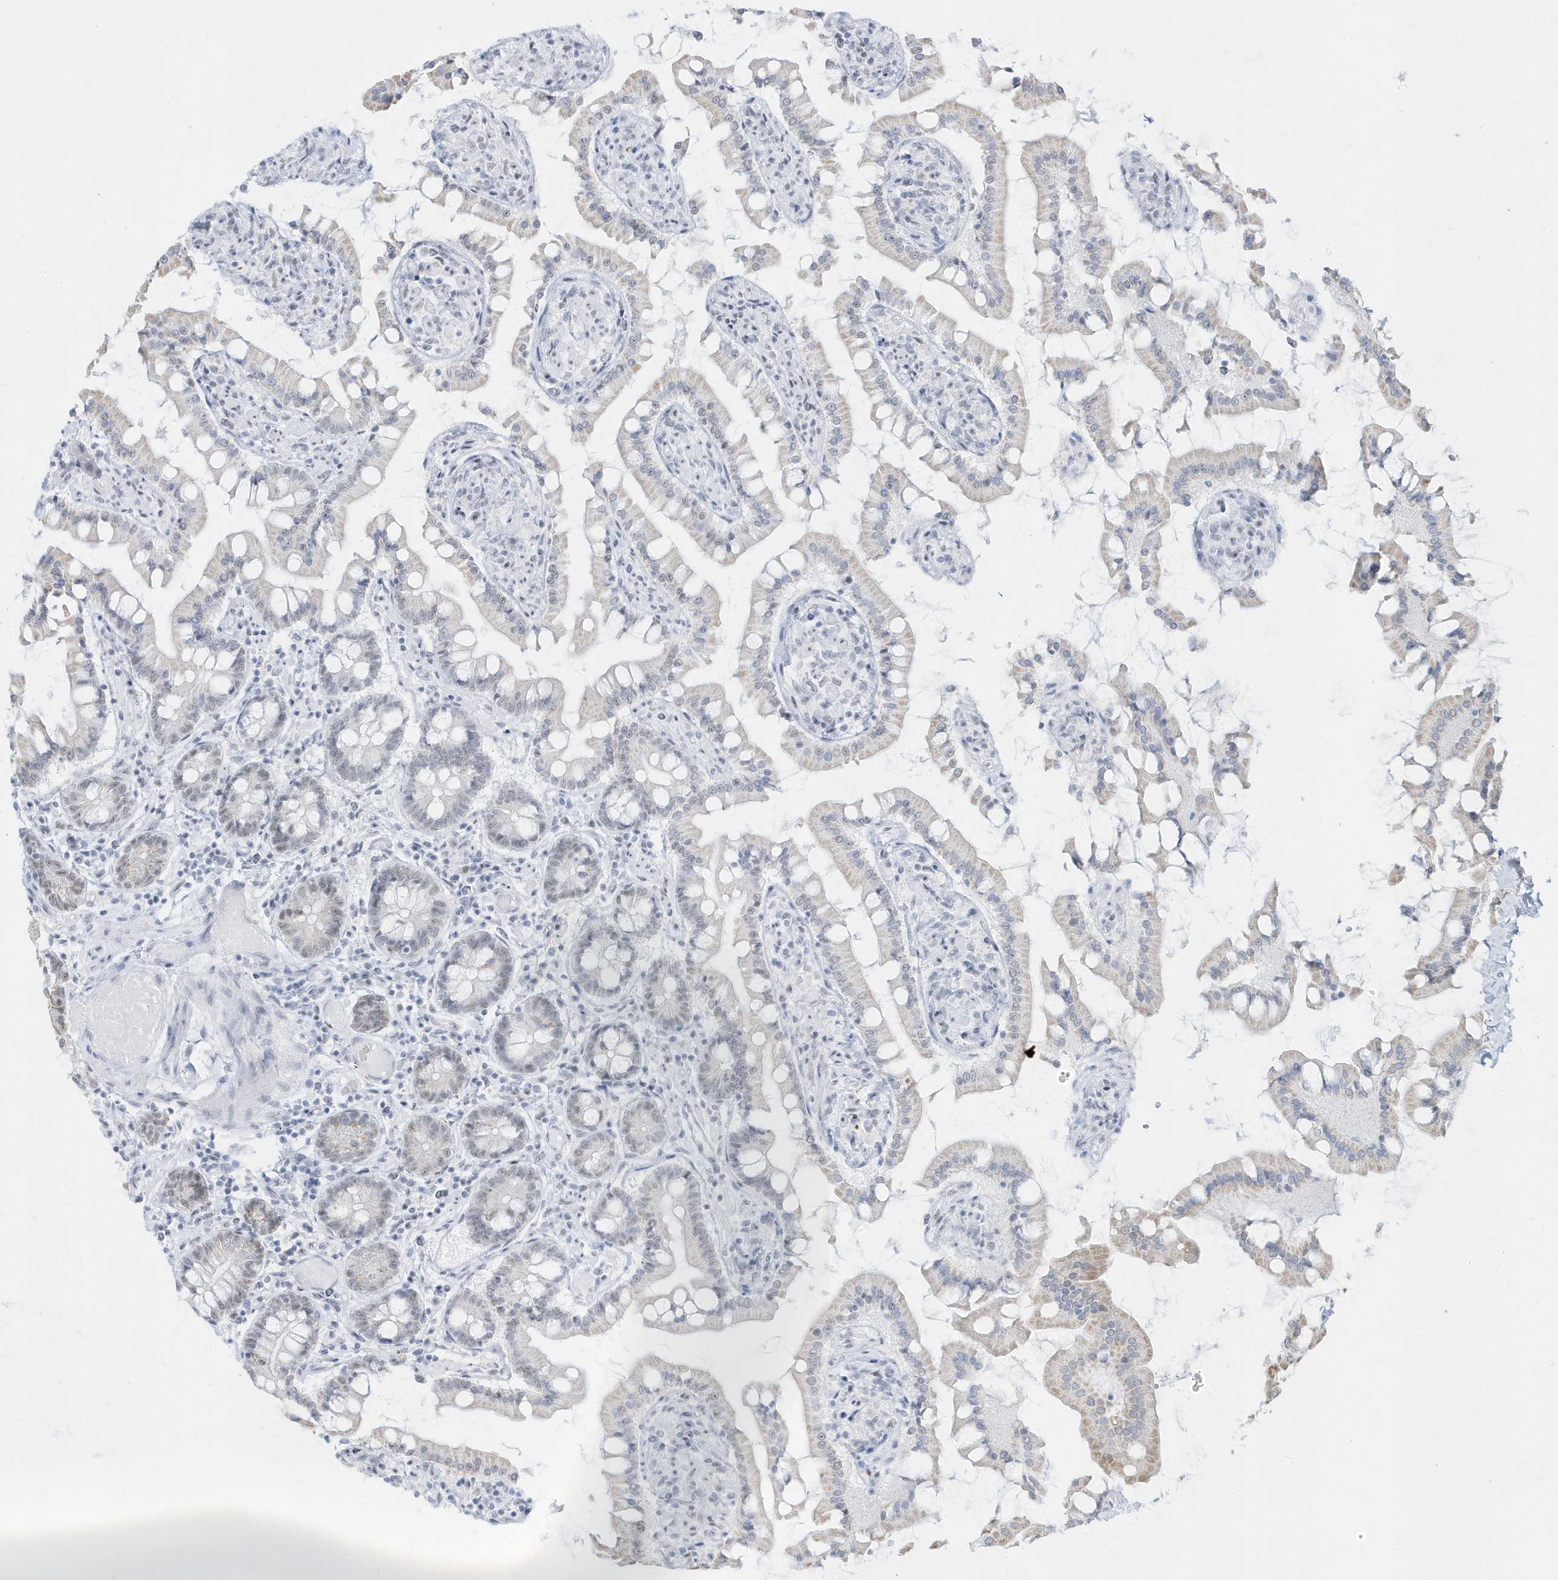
{"staining": {"intensity": "weak", "quantity": "<25%", "location": "cytoplasmic/membranous"}, "tissue": "small intestine", "cell_type": "Glandular cells", "image_type": "normal", "snomed": [{"axis": "morphology", "description": "Normal tissue, NOS"}, {"axis": "topography", "description": "Small intestine"}], "caption": "Benign small intestine was stained to show a protein in brown. There is no significant expression in glandular cells. The staining is performed using DAB (3,3'-diaminobenzidine) brown chromogen with nuclei counter-stained in using hematoxylin.", "gene": "PLEKHN1", "patient": {"sex": "male", "age": 41}}